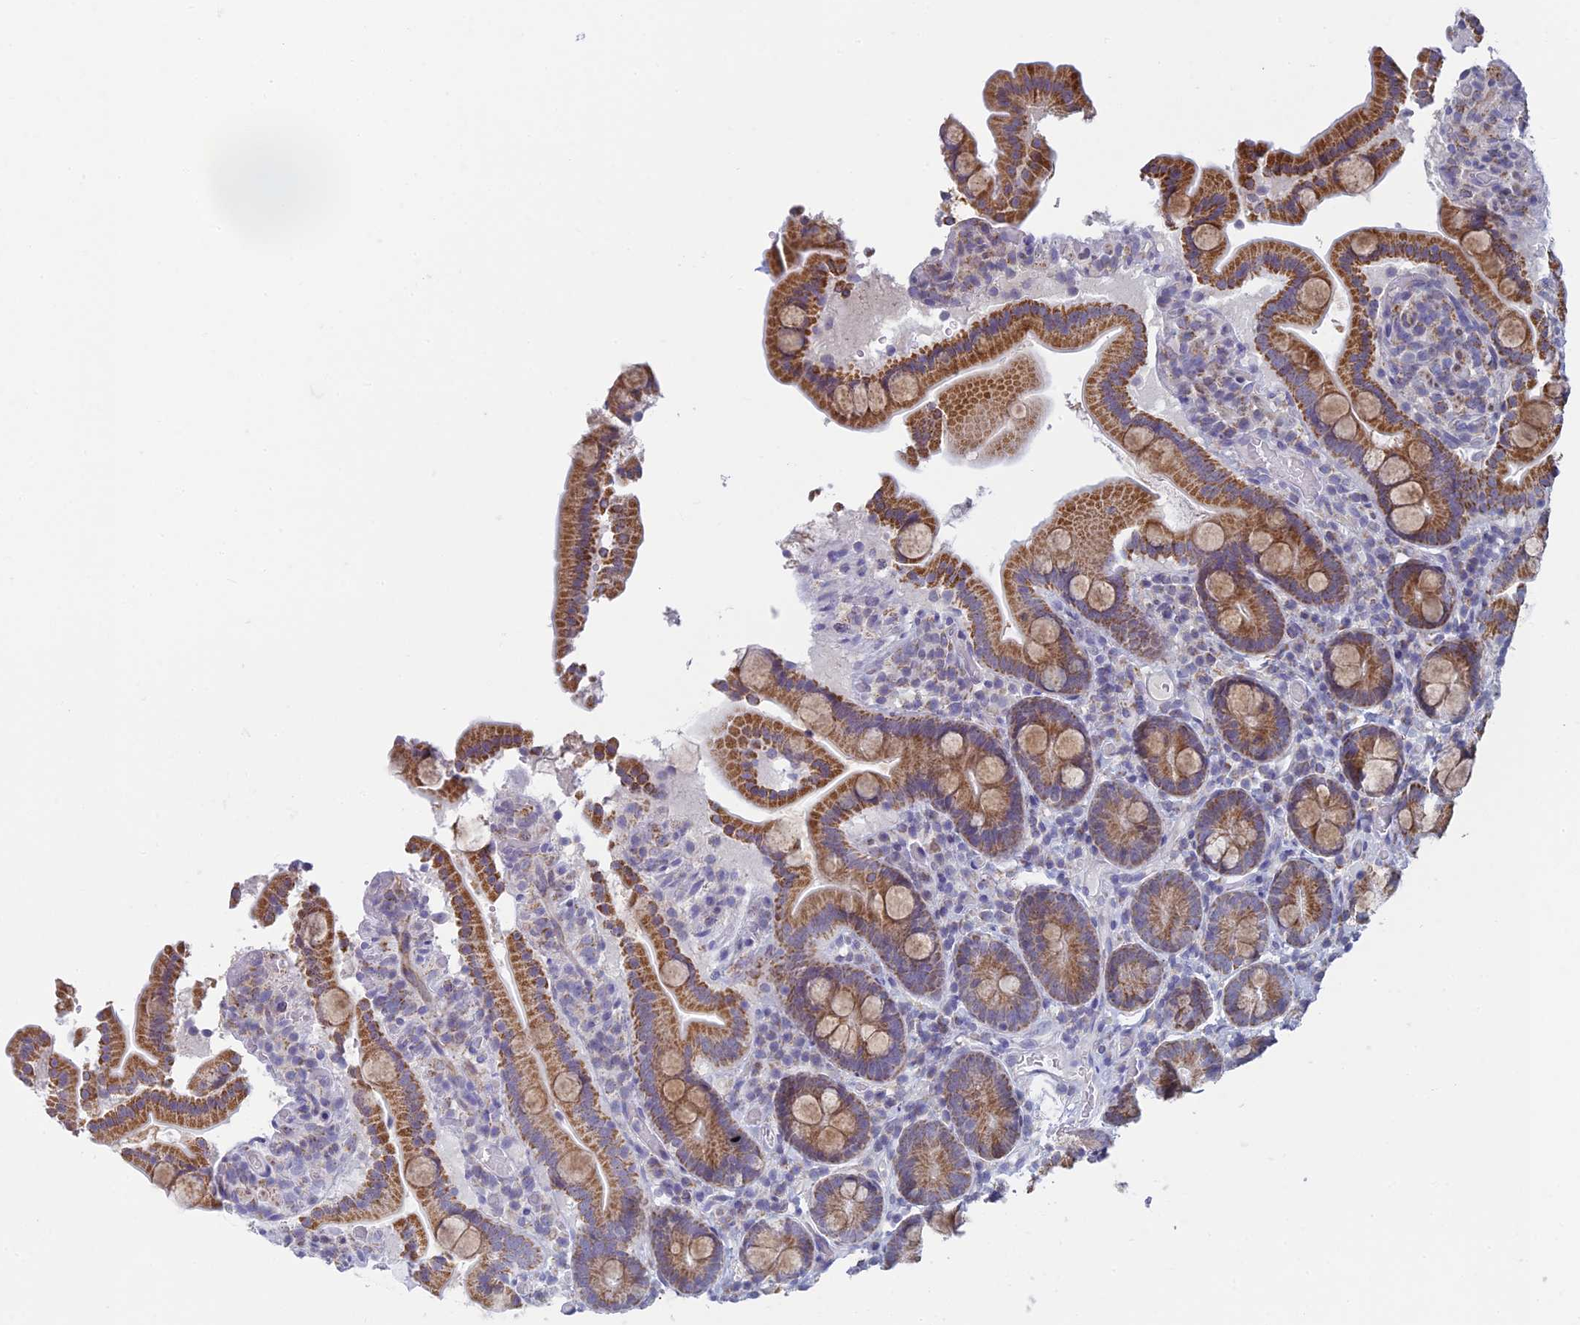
{"staining": {"intensity": "moderate", "quantity": ">75%", "location": "cytoplasmic/membranous"}, "tissue": "duodenum", "cell_type": "Glandular cells", "image_type": "normal", "snomed": [{"axis": "morphology", "description": "Normal tissue, NOS"}, {"axis": "topography", "description": "Duodenum"}], "caption": "Immunohistochemistry (IHC) (DAB) staining of normal human duodenum exhibits moderate cytoplasmic/membranous protein staining in about >75% of glandular cells. (brown staining indicates protein expression, while blue staining denotes nuclei).", "gene": "REXO5", "patient": {"sex": "male", "age": 55}}